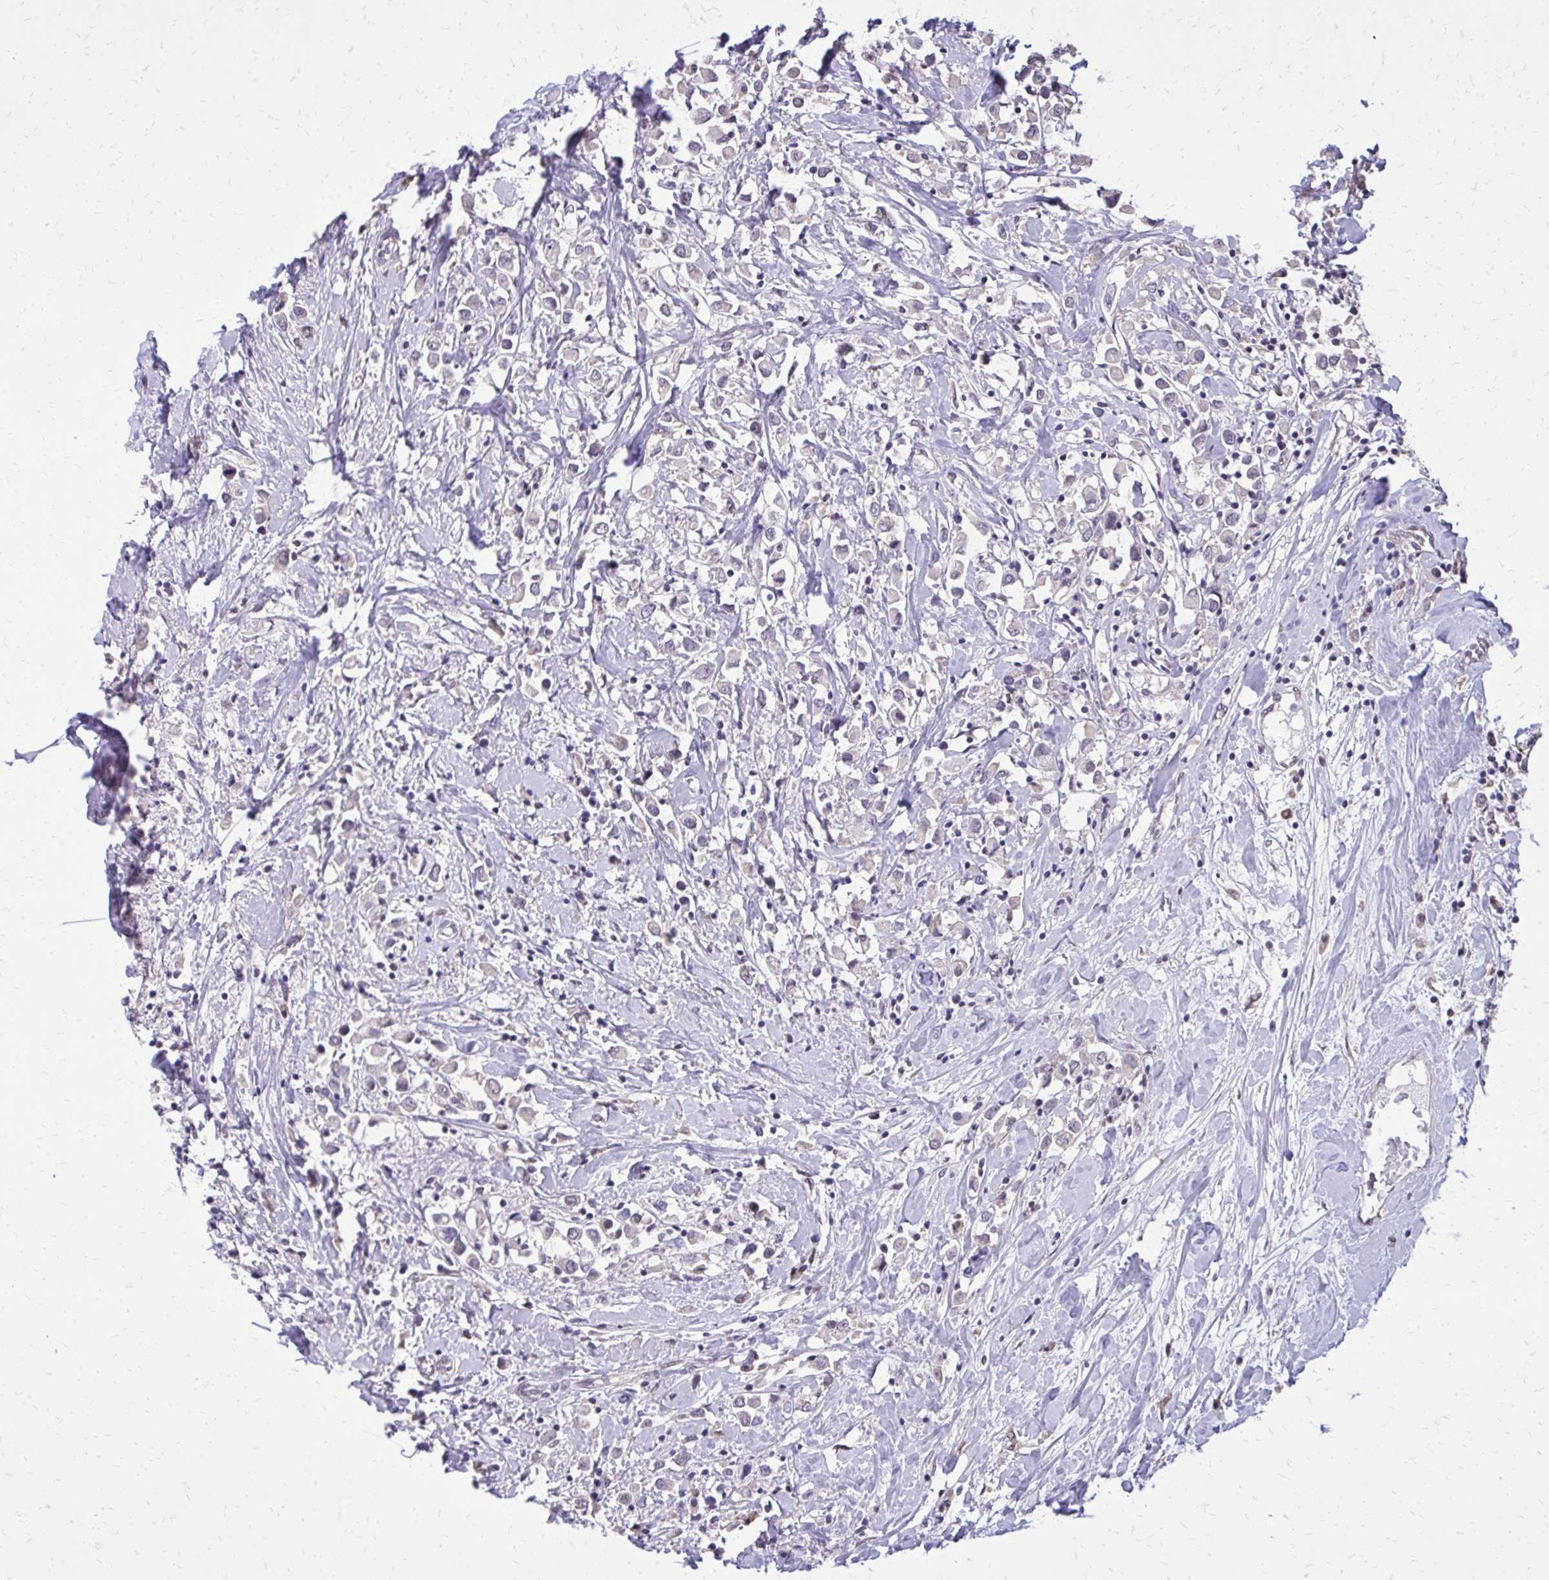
{"staining": {"intensity": "negative", "quantity": "none", "location": "none"}, "tissue": "breast cancer", "cell_type": "Tumor cells", "image_type": "cancer", "snomed": [{"axis": "morphology", "description": "Duct carcinoma"}, {"axis": "topography", "description": "Breast"}], "caption": "DAB (3,3'-diaminobenzidine) immunohistochemical staining of human breast cancer exhibits no significant positivity in tumor cells. (Immunohistochemistry, brightfield microscopy, high magnification).", "gene": "AKAP5", "patient": {"sex": "female", "age": 61}}